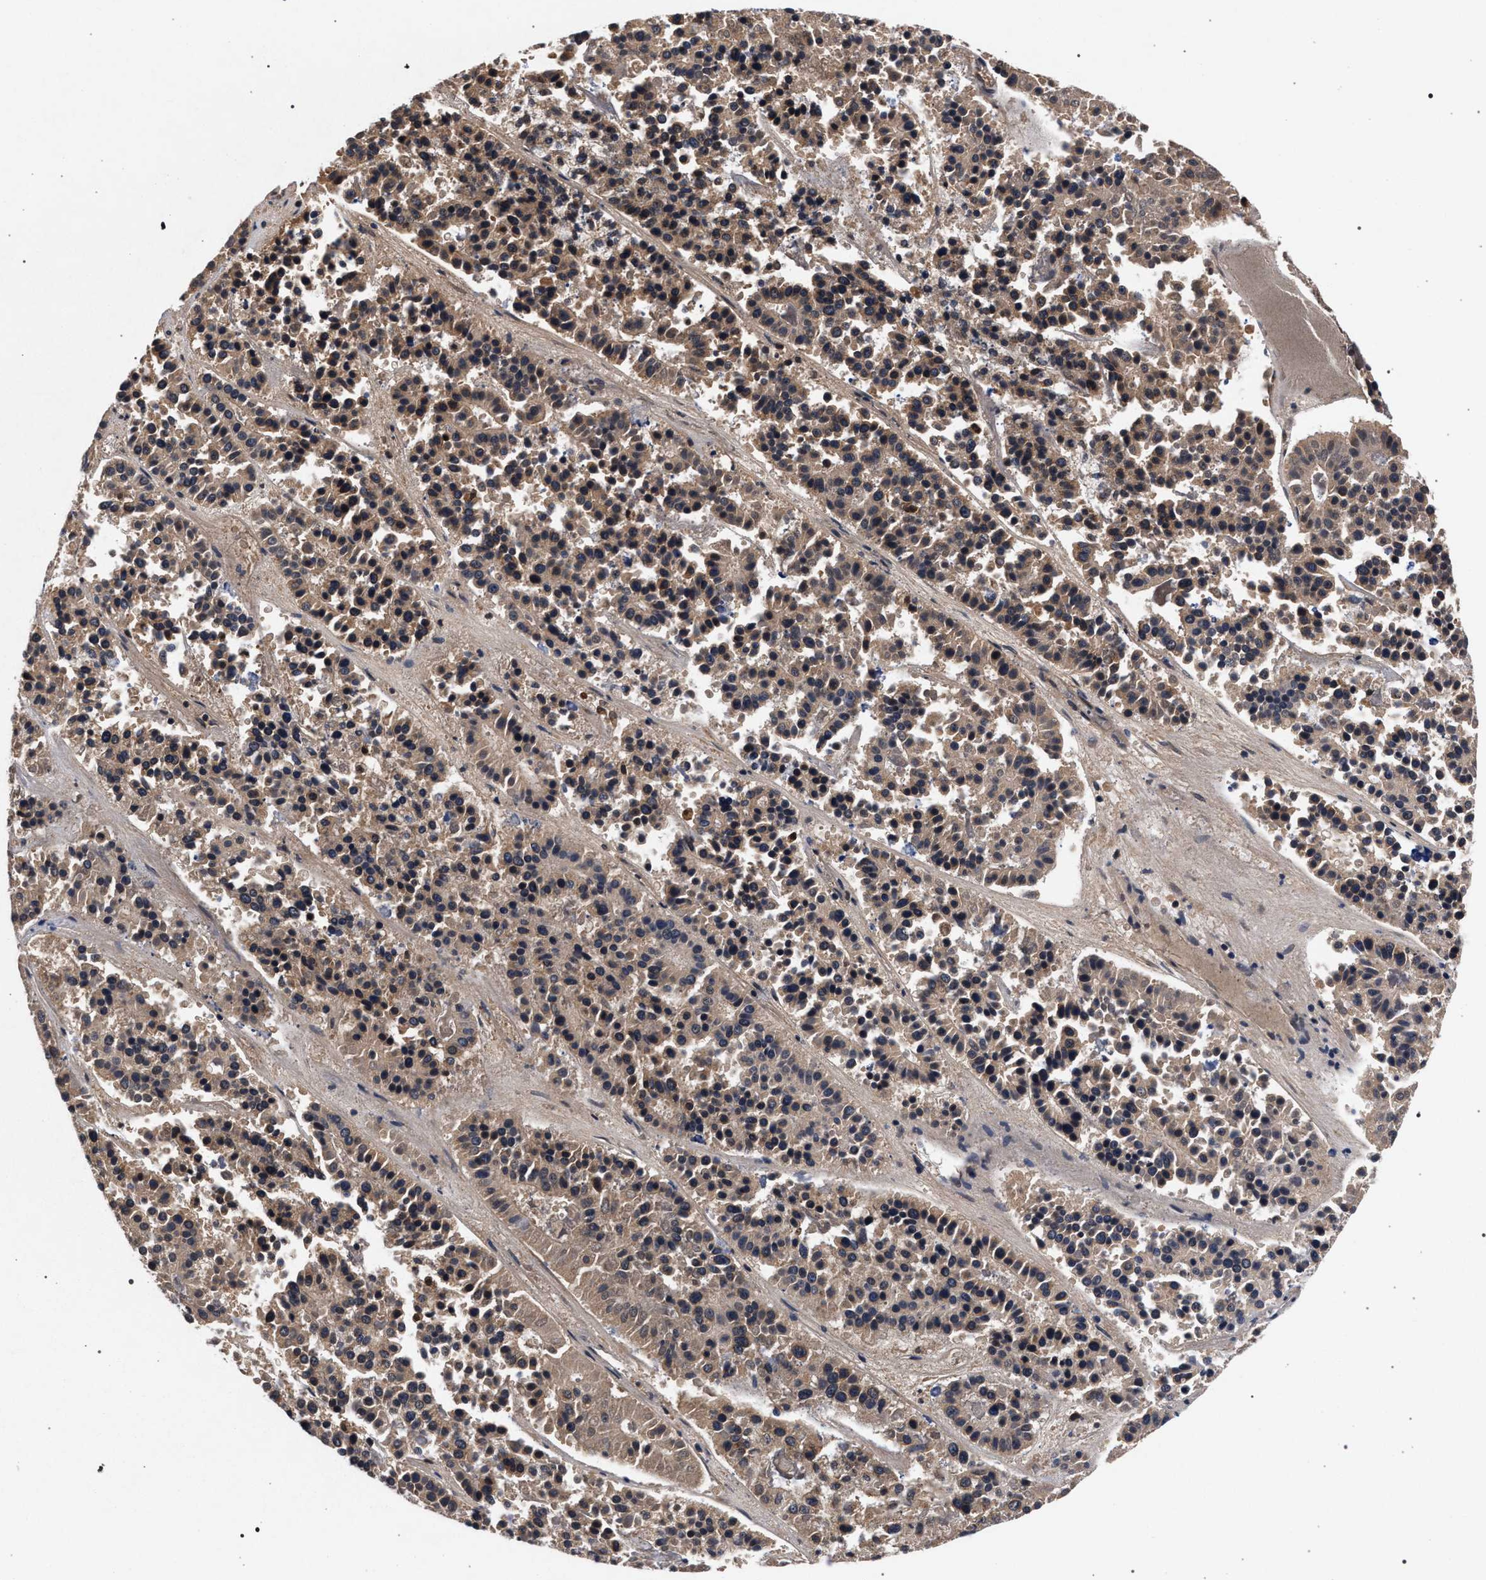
{"staining": {"intensity": "moderate", "quantity": ">75%", "location": "cytoplasmic/membranous"}, "tissue": "pancreatic cancer", "cell_type": "Tumor cells", "image_type": "cancer", "snomed": [{"axis": "morphology", "description": "Adenocarcinoma, NOS"}, {"axis": "topography", "description": "Pancreas"}], "caption": "Immunohistochemistry (IHC) (DAB) staining of pancreatic cancer reveals moderate cytoplasmic/membranous protein expression in approximately >75% of tumor cells.", "gene": "ACOX1", "patient": {"sex": "male", "age": 50}}